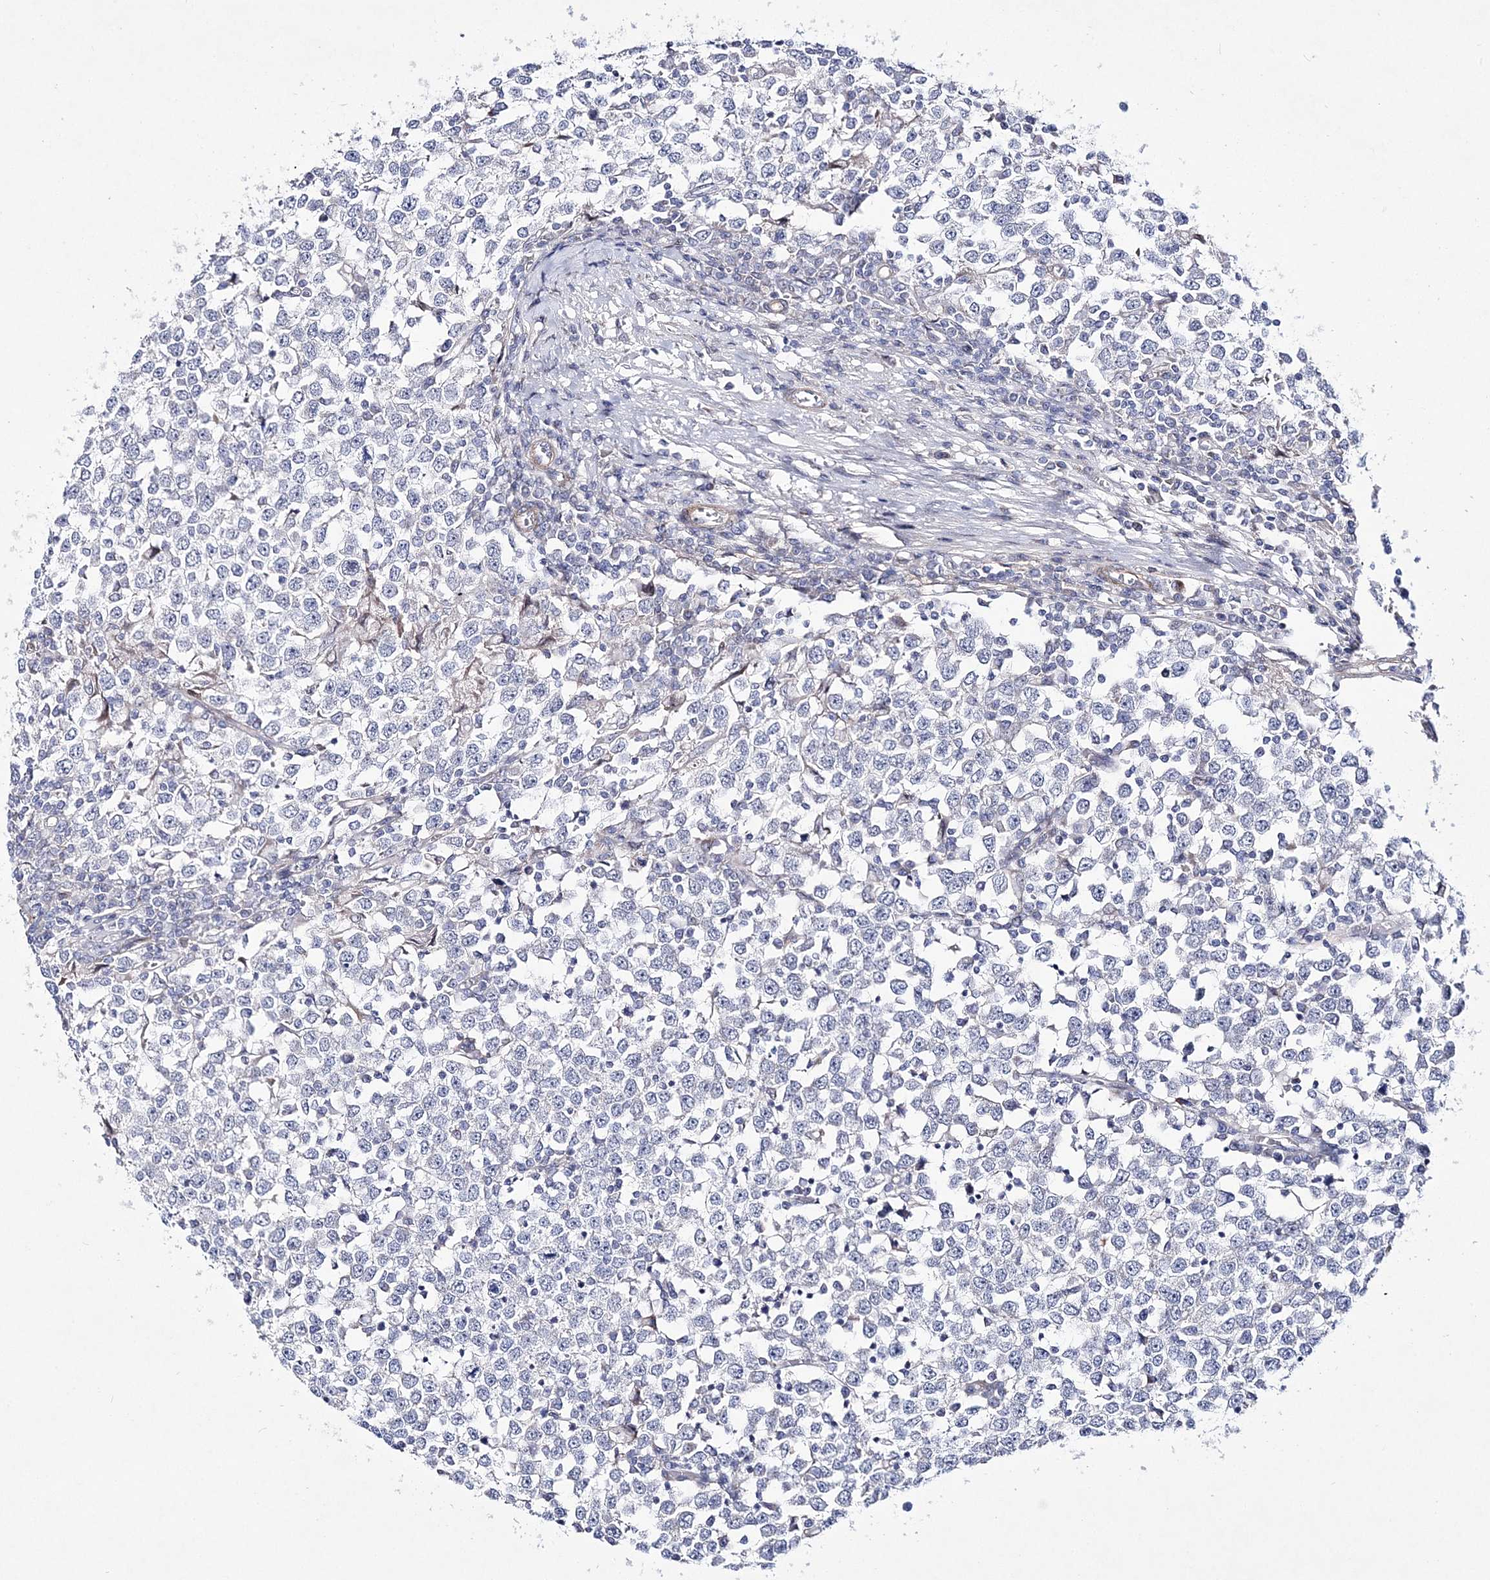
{"staining": {"intensity": "negative", "quantity": "none", "location": "none"}, "tissue": "testis cancer", "cell_type": "Tumor cells", "image_type": "cancer", "snomed": [{"axis": "morphology", "description": "Seminoma, NOS"}, {"axis": "topography", "description": "Testis"}], "caption": "Tumor cells show no significant staining in testis seminoma.", "gene": "ANO1", "patient": {"sex": "male", "age": 65}}